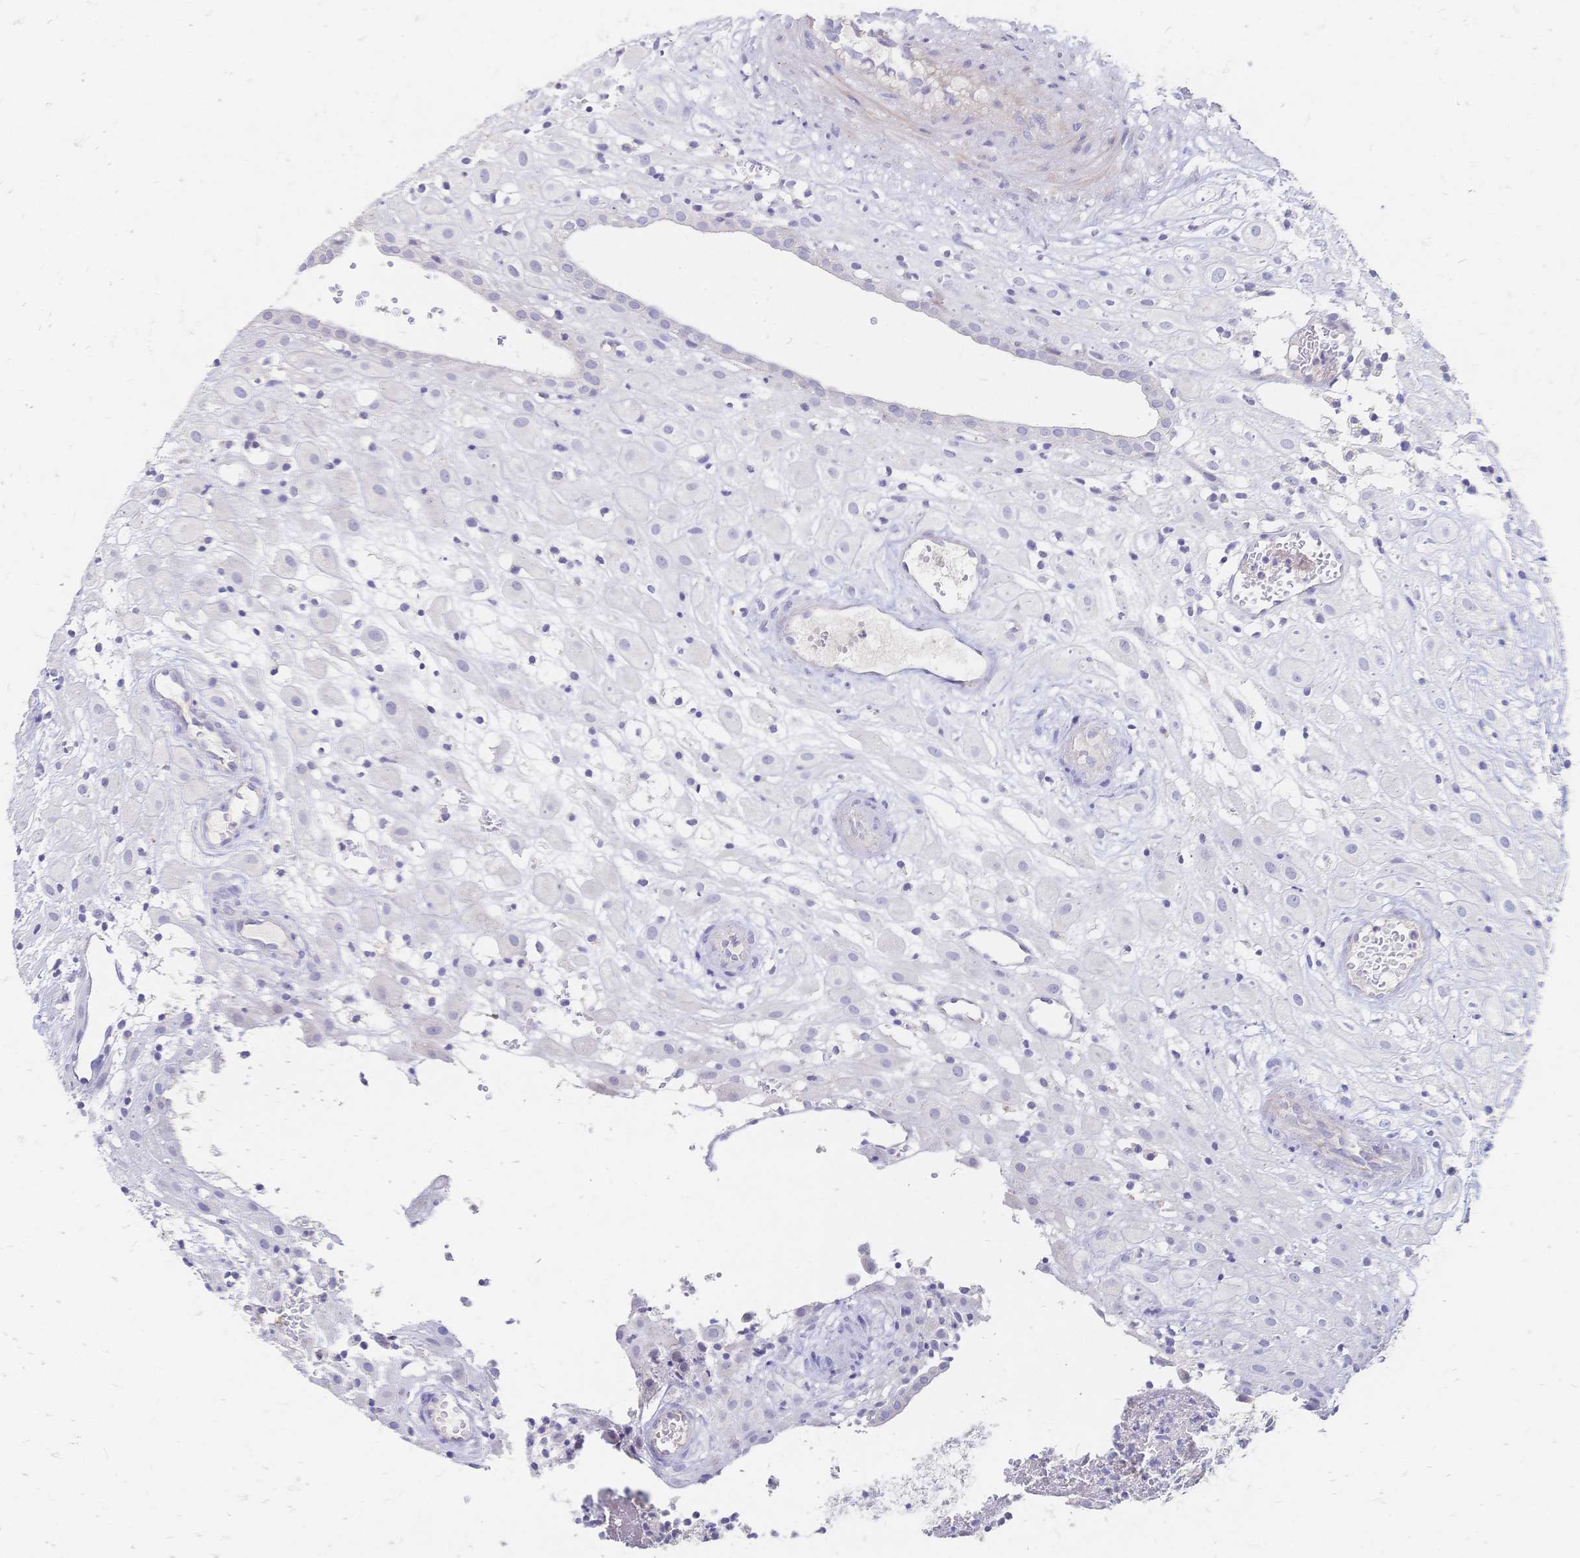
{"staining": {"intensity": "negative", "quantity": "none", "location": "none"}, "tissue": "placenta", "cell_type": "Decidual cells", "image_type": "normal", "snomed": [{"axis": "morphology", "description": "Normal tissue, NOS"}, {"axis": "topography", "description": "Placenta"}], "caption": "Protein analysis of benign placenta reveals no significant positivity in decidual cells.", "gene": "VWC2L", "patient": {"sex": "female", "age": 24}}